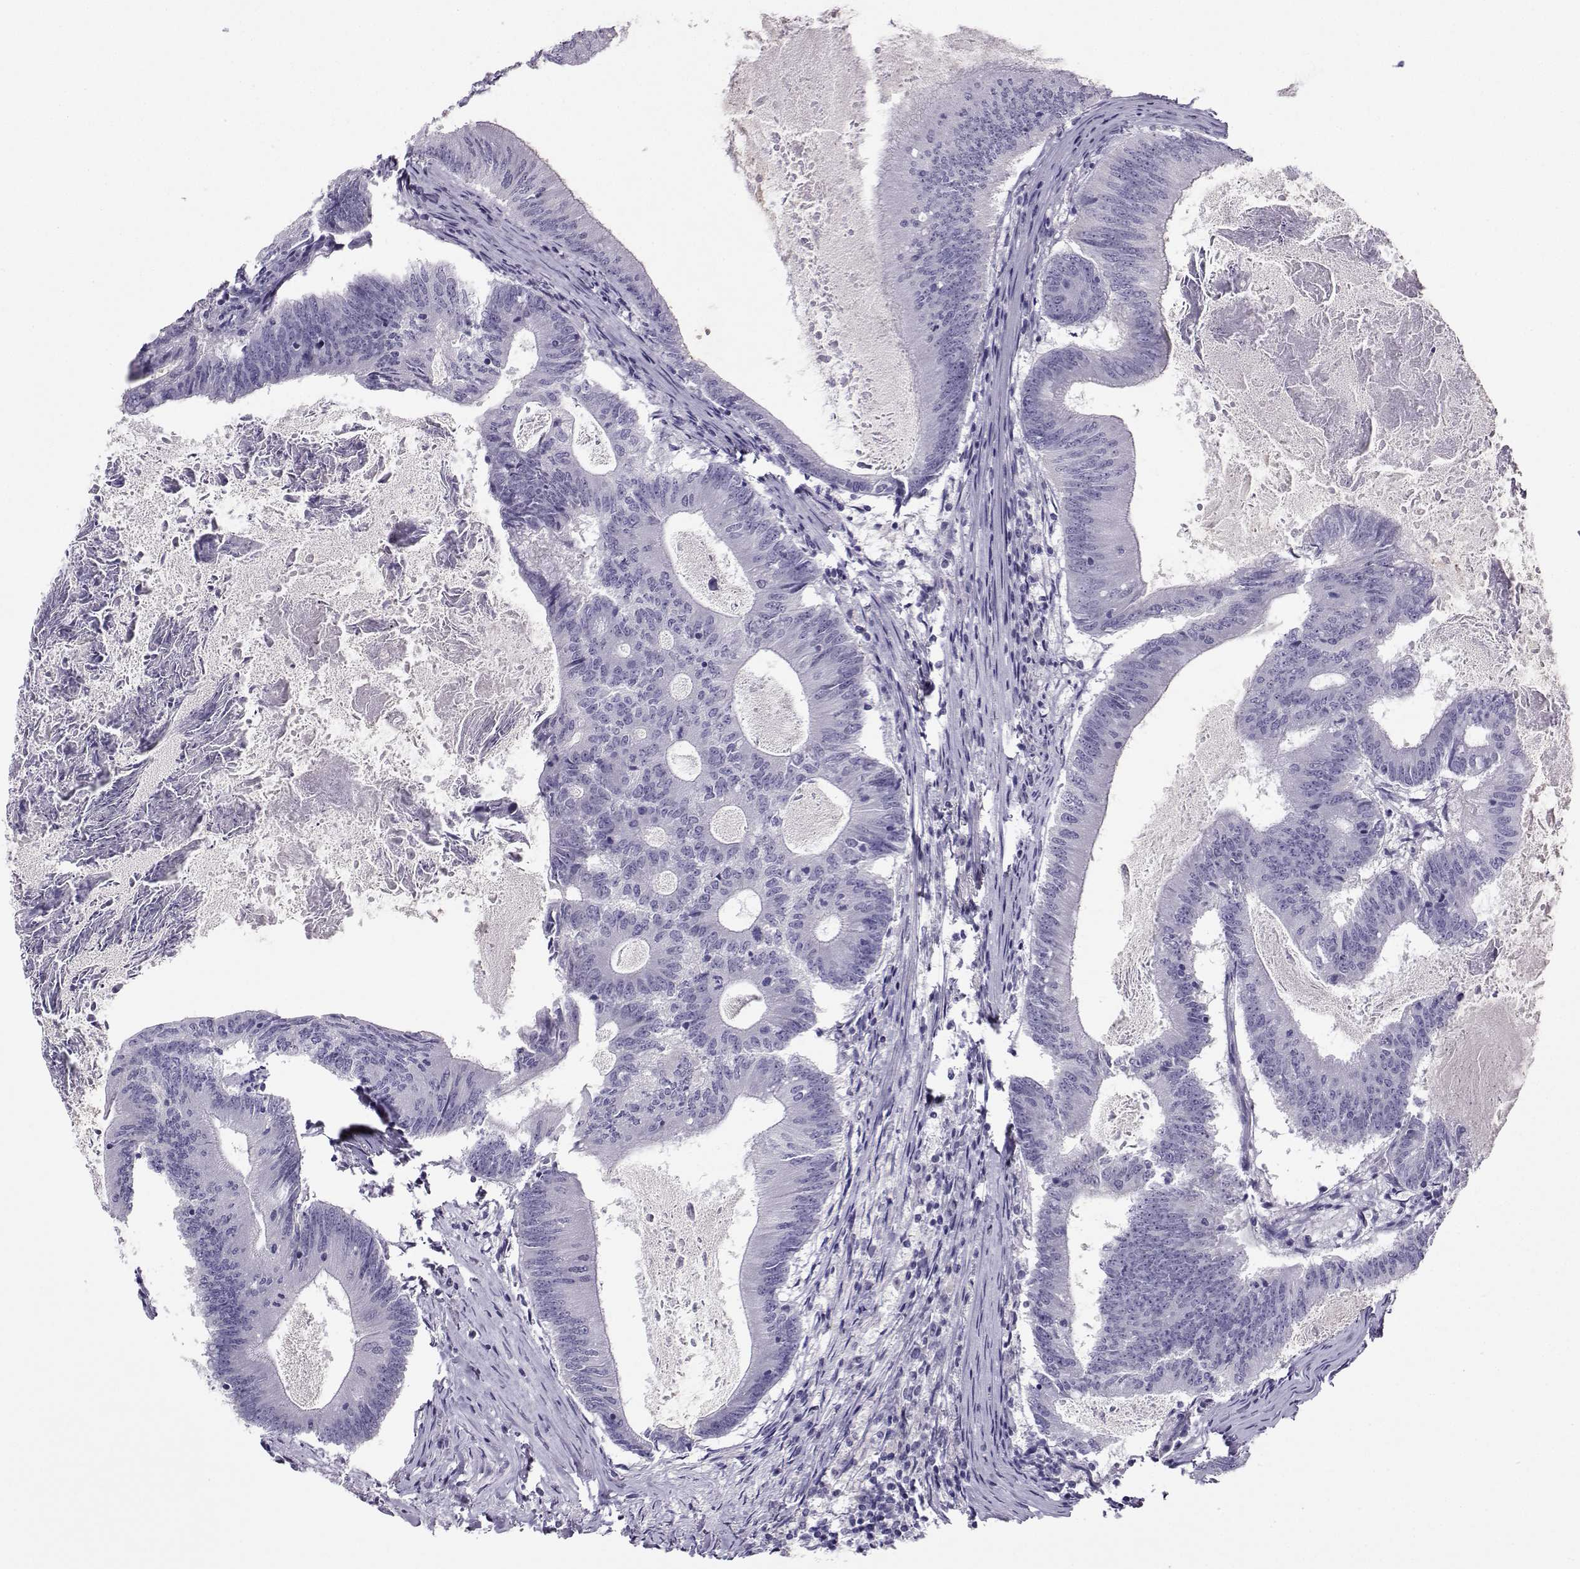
{"staining": {"intensity": "negative", "quantity": "none", "location": "none"}, "tissue": "colorectal cancer", "cell_type": "Tumor cells", "image_type": "cancer", "snomed": [{"axis": "morphology", "description": "Adenocarcinoma, NOS"}, {"axis": "topography", "description": "Colon"}], "caption": "Tumor cells are negative for protein expression in human adenocarcinoma (colorectal).", "gene": "ARMC2", "patient": {"sex": "female", "age": 70}}